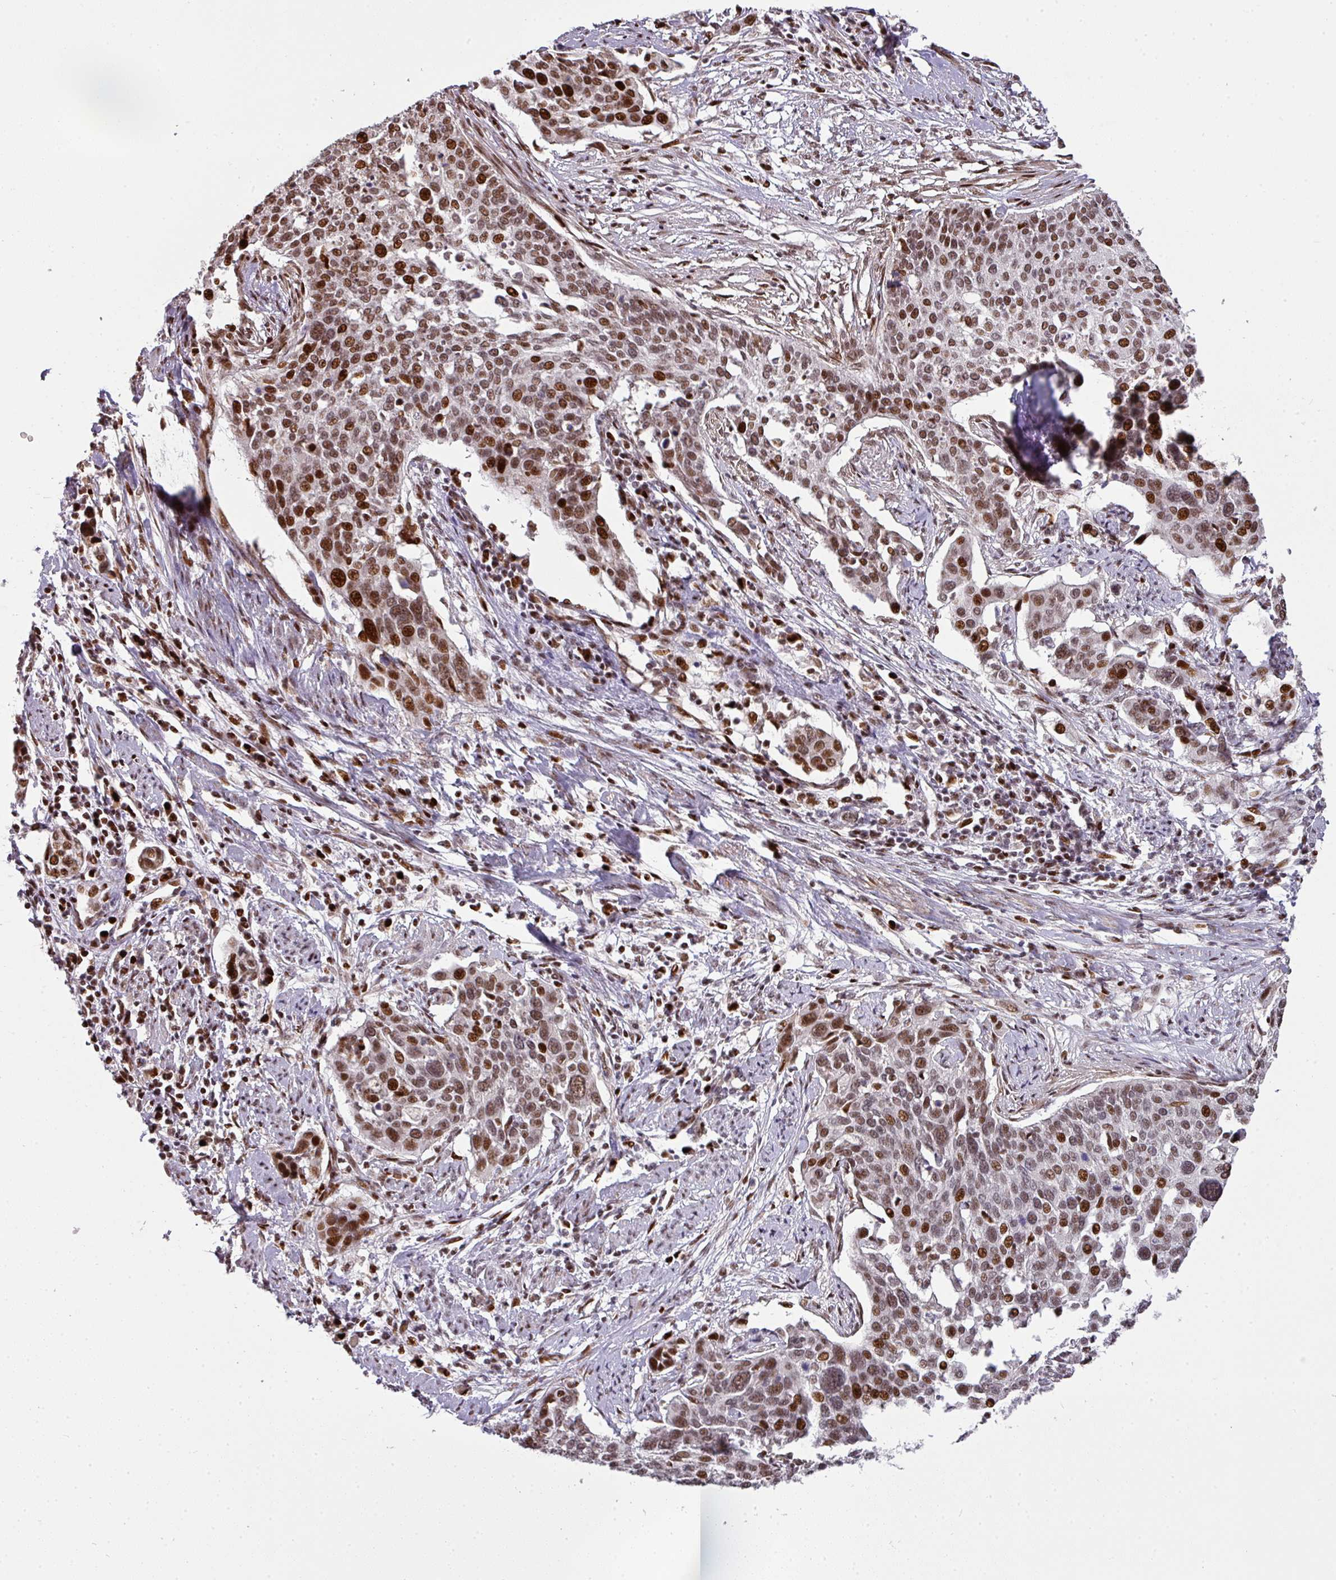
{"staining": {"intensity": "strong", "quantity": ">75%", "location": "nuclear"}, "tissue": "cervical cancer", "cell_type": "Tumor cells", "image_type": "cancer", "snomed": [{"axis": "morphology", "description": "Squamous cell carcinoma, NOS"}, {"axis": "topography", "description": "Cervix"}], "caption": "Strong nuclear protein positivity is present in approximately >75% of tumor cells in cervical cancer.", "gene": "MYSM1", "patient": {"sex": "female", "age": 44}}